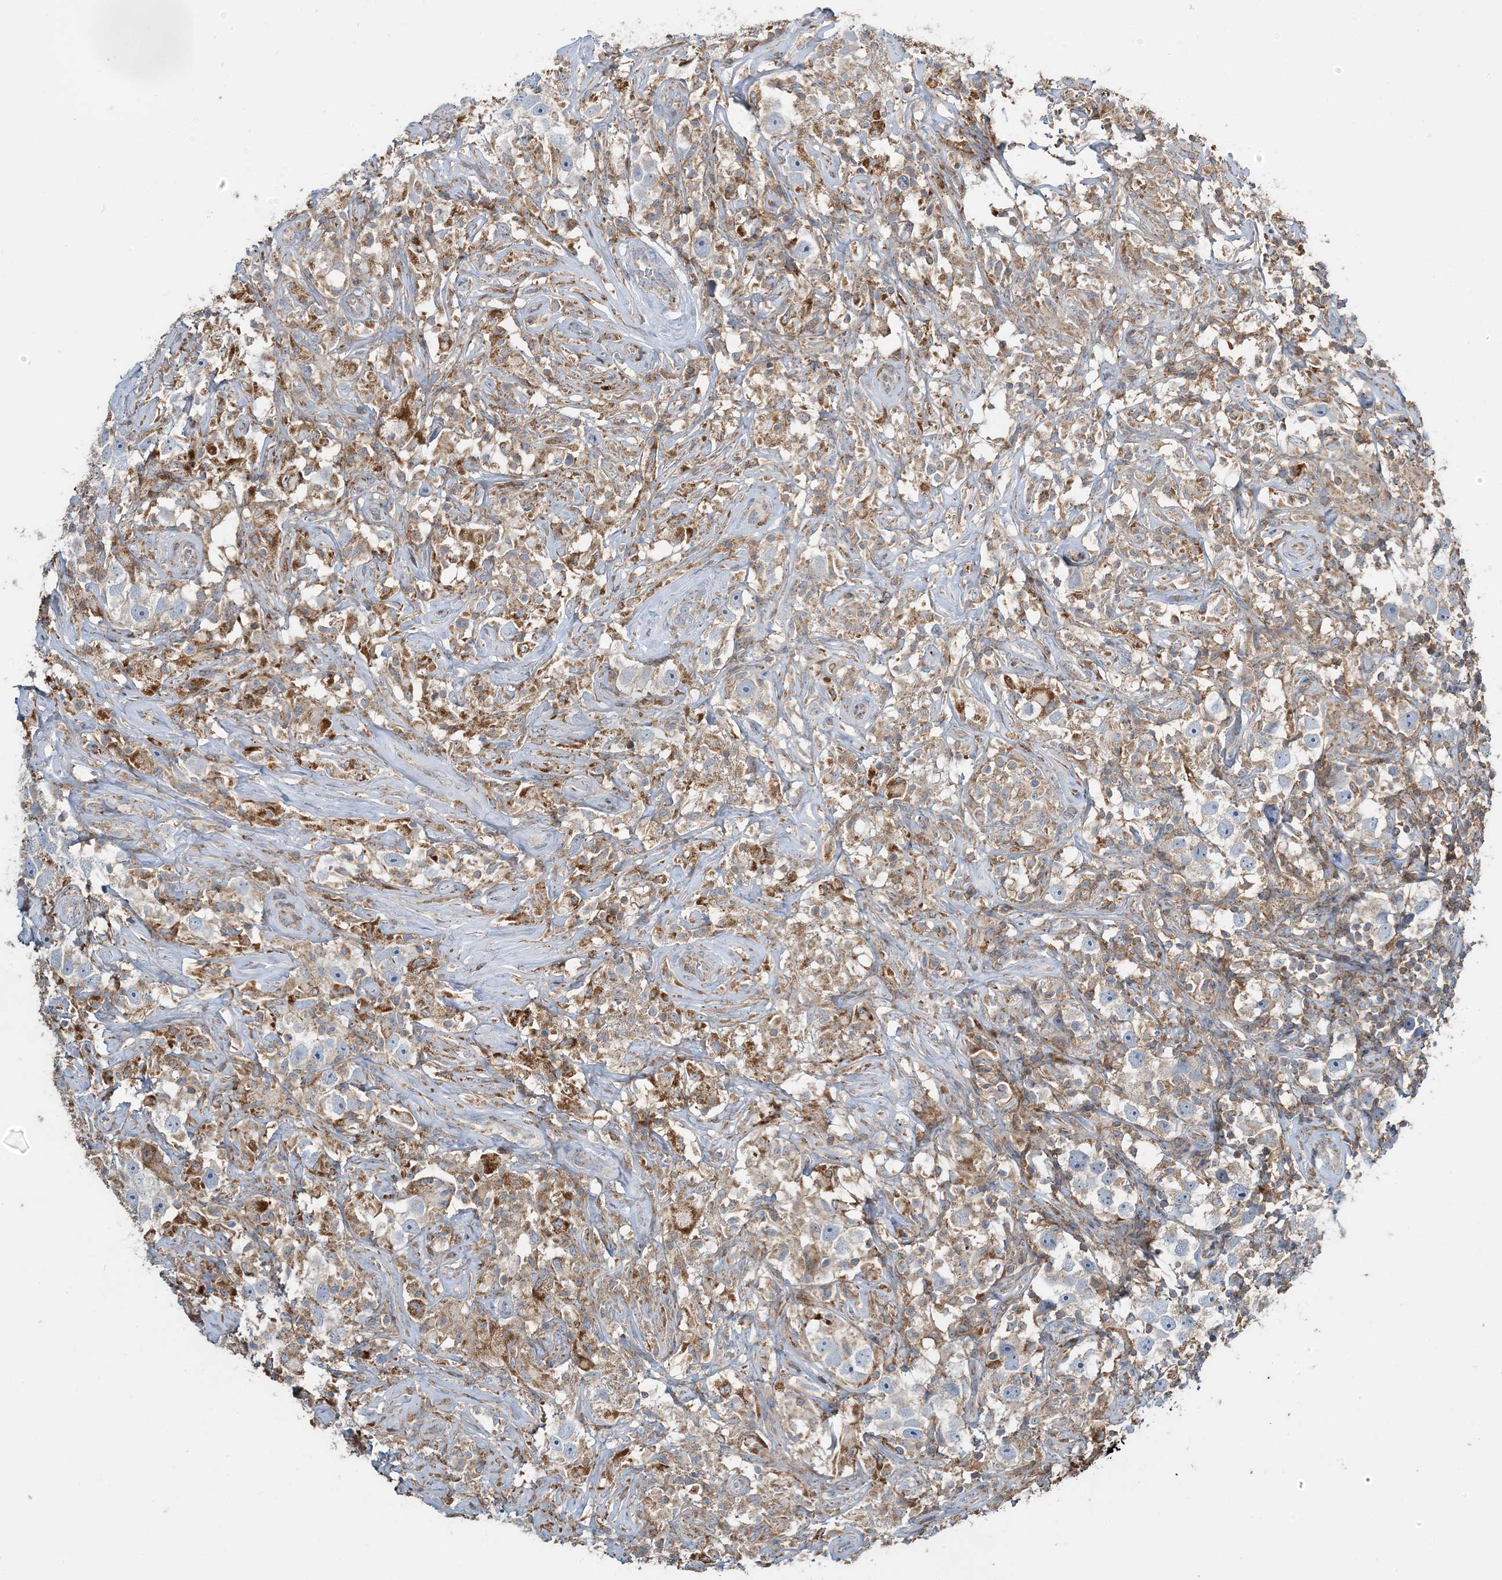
{"staining": {"intensity": "negative", "quantity": "none", "location": "none"}, "tissue": "testis cancer", "cell_type": "Tumor cells", "image_type": "cancer", "snomed": [{"axis": "morphology", "description": "Seminoma, NOS"}, {"axis": "topography", "description": "Testis"}], "caption": "This histopathology image is of testis seminoma stained with immunohistochemistry (IHC) to label a protein in brown with the nuclei are counter-stained blue. There is no positivity in tumor cells. (Brightfield microscopy of DAB (3,3'-diaminobenzidine) IHC at high magnification).", "gene": "TMLHE", "patient": {"sex": "male", "age": 49}}